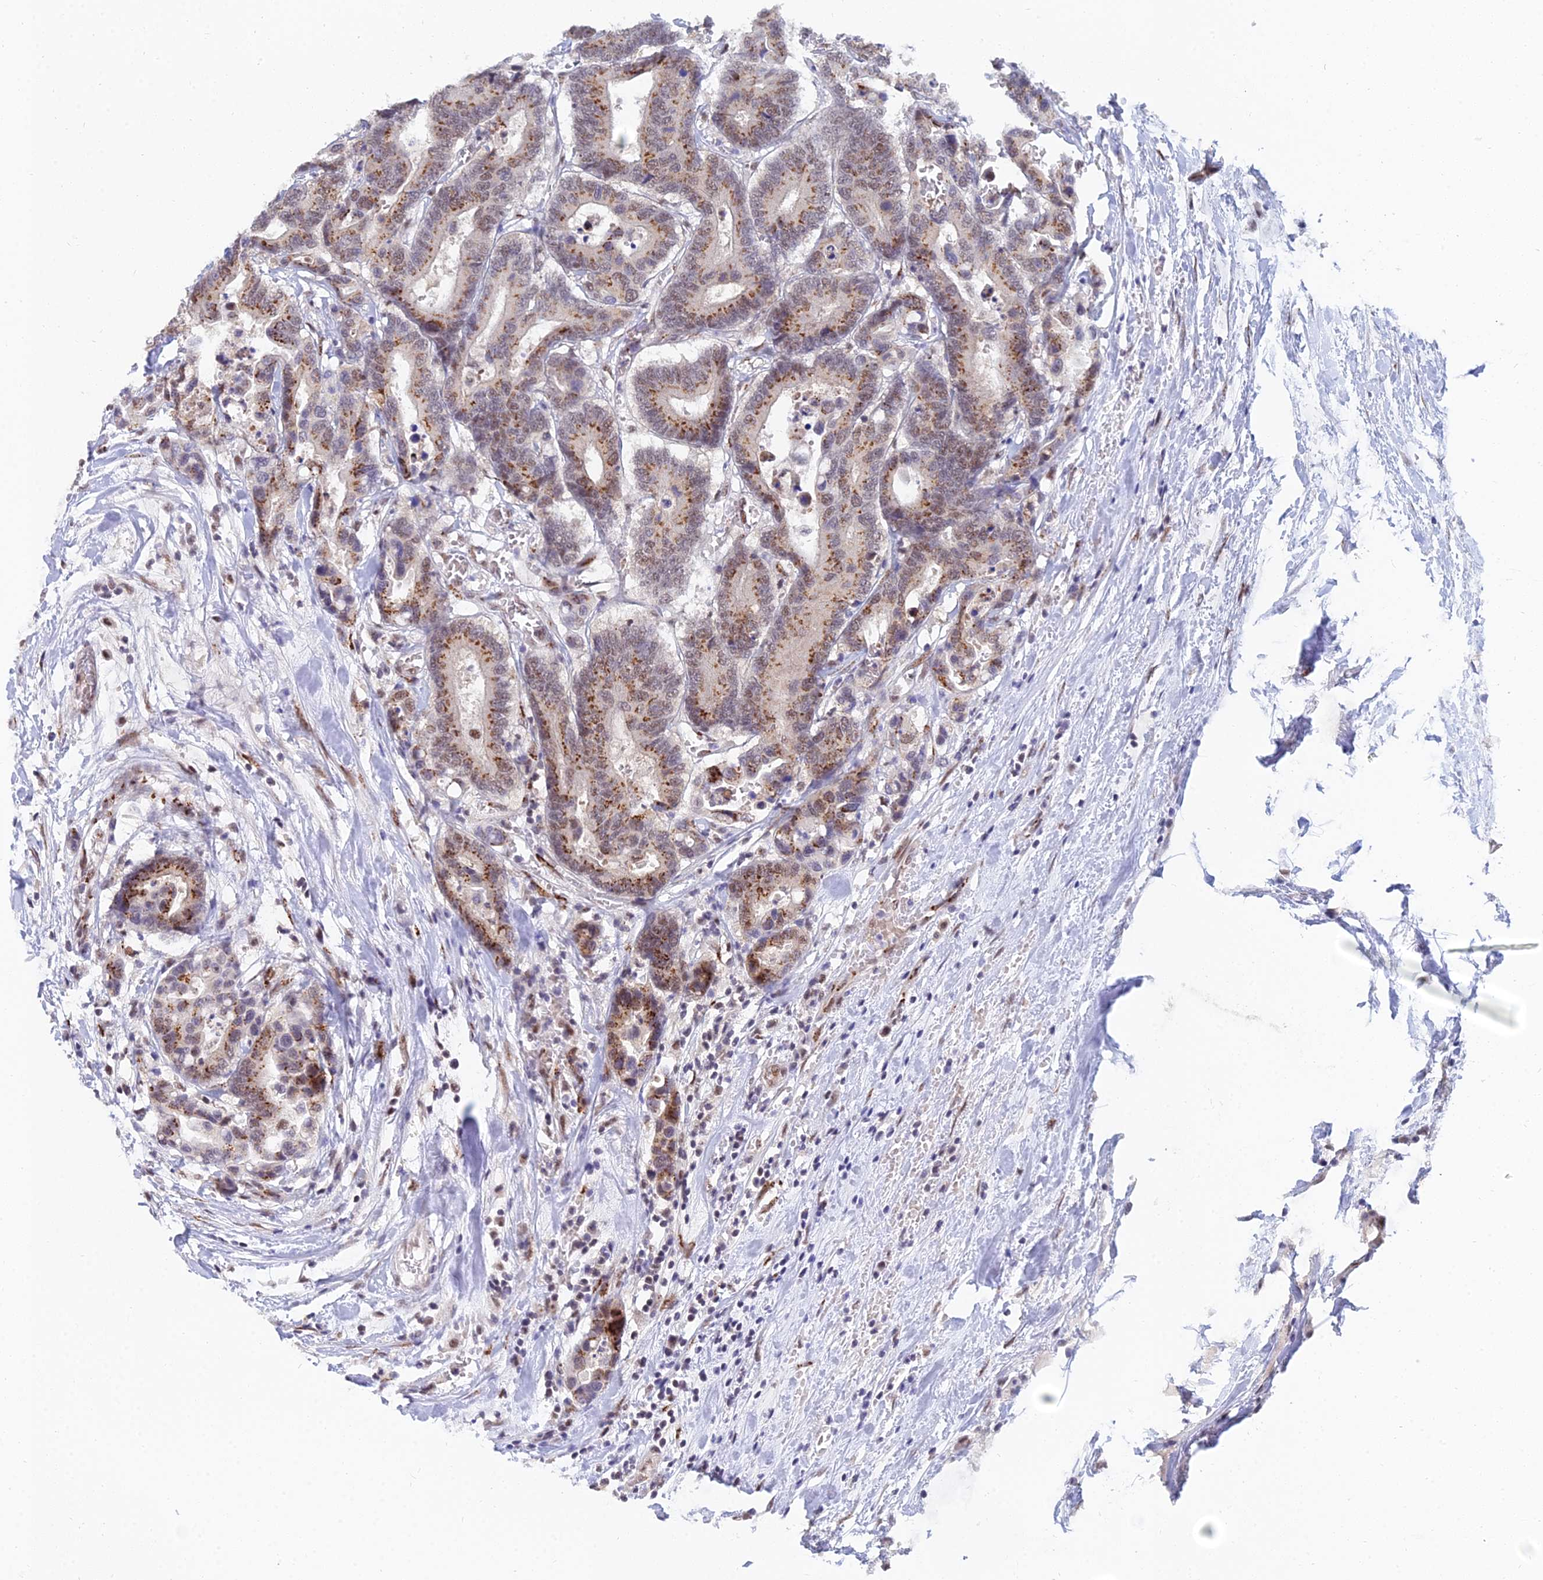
{"staining": {"intensity": "strong", "quantity": "25%-75%", "location": "cytoplasmic/membranous,nuclear"}, "tissue": "colorectal cancer", "cell_type": "Tumor cells", "image_type": "cancer", "snomed": [{"axis": "morphology", "description": "Normal tissue, NOS"}, {"axis": "morphology", "description": "Adenocarcinoma, NOS"}, {"axis": "topography", "description": "Colon"}], "caption": "Strong cytoplasmic/membranous and nuclear staining is present in about 25%-75% of tumor cells in colorectal cancer (adenocarcinoma). Immunohistochemistry (ihc) stains the protein of interest in brown and the nuclei are stained blue.", "gene": "THOC3", "patient": {"sex": "male", "age": 82}}